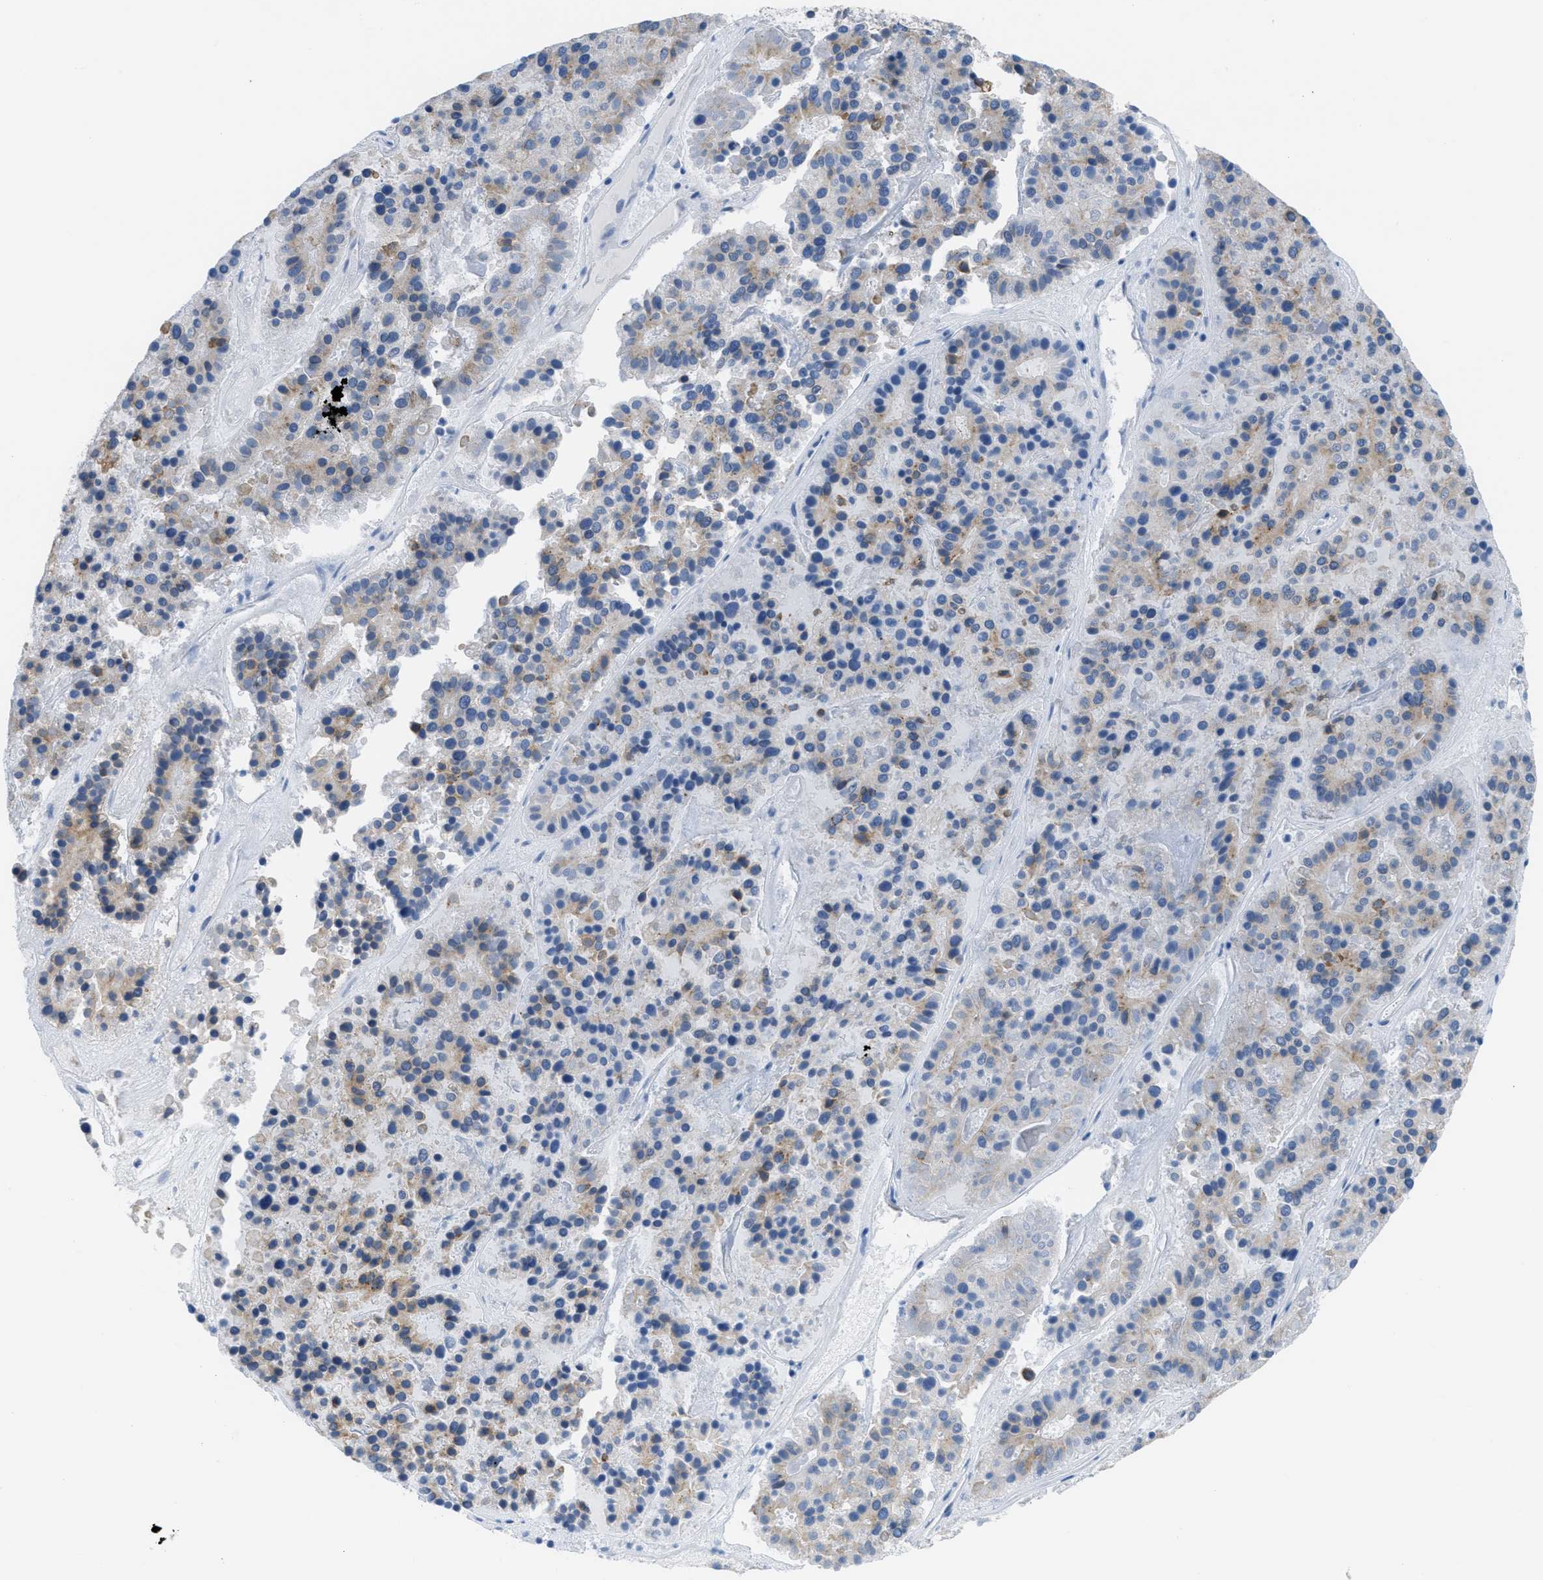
{"staining": {"intensity": "moderate", "quantity": ">75%", "location": "cytoplasmic/membranous"}, "tissue": "pancreatic cancer", "cell_type": "Tumor cells", "image_type": "cancer", "snomed": [{"axis": "morphology", "description": "Adenocarcinoma, NOS"}, {"axis": "topography", "description": "Pancreas"}], "caption": "This is an image of IHC staining of adenocarcinoma (pancreatic), which shows moderate staining in the cytoplasmic/membranous of tumor cells.", "gene": "ASGR1", "patient": {"sex": "male", "age": 50}}